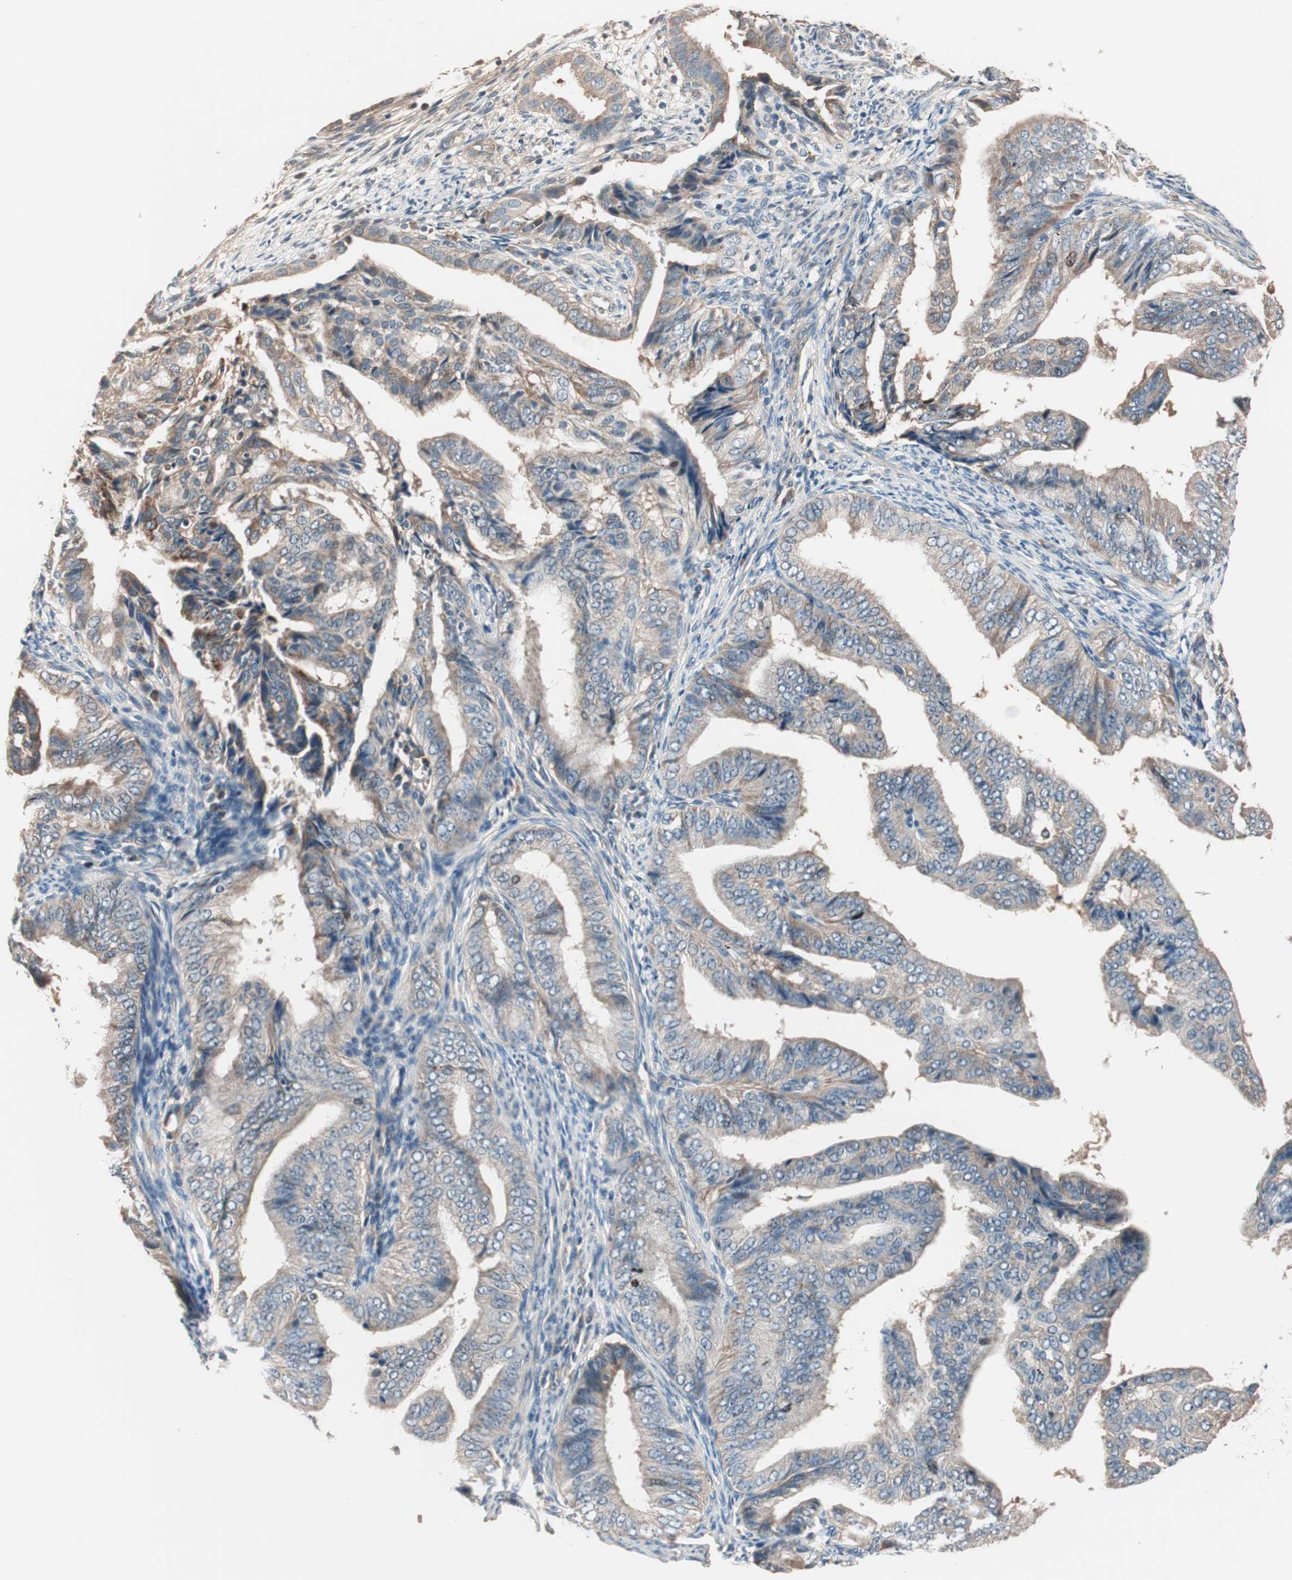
{"staining": {"intensity": "weak", "quantity": ">75%", "location": "cytoplasmic/membranous"}, "tissue": "endometrial cancer", "cell_type": "Tumor cells", "image_type": "cancer", "snomed": [{"axis": "morphology", "description": "Adenocarcinoma, NOS"}, {"axis": "topography", "description": "Endometrium"}], "caption": "This image displays immunohistochemistry staining of human endometrial cancer (adenocarcinoma), with low weak cytoplasmic/membranous staining in approximately >75% of tumor cells.", "gene": "NFRKB", "patient": {"sex": "female", "age": 58}}